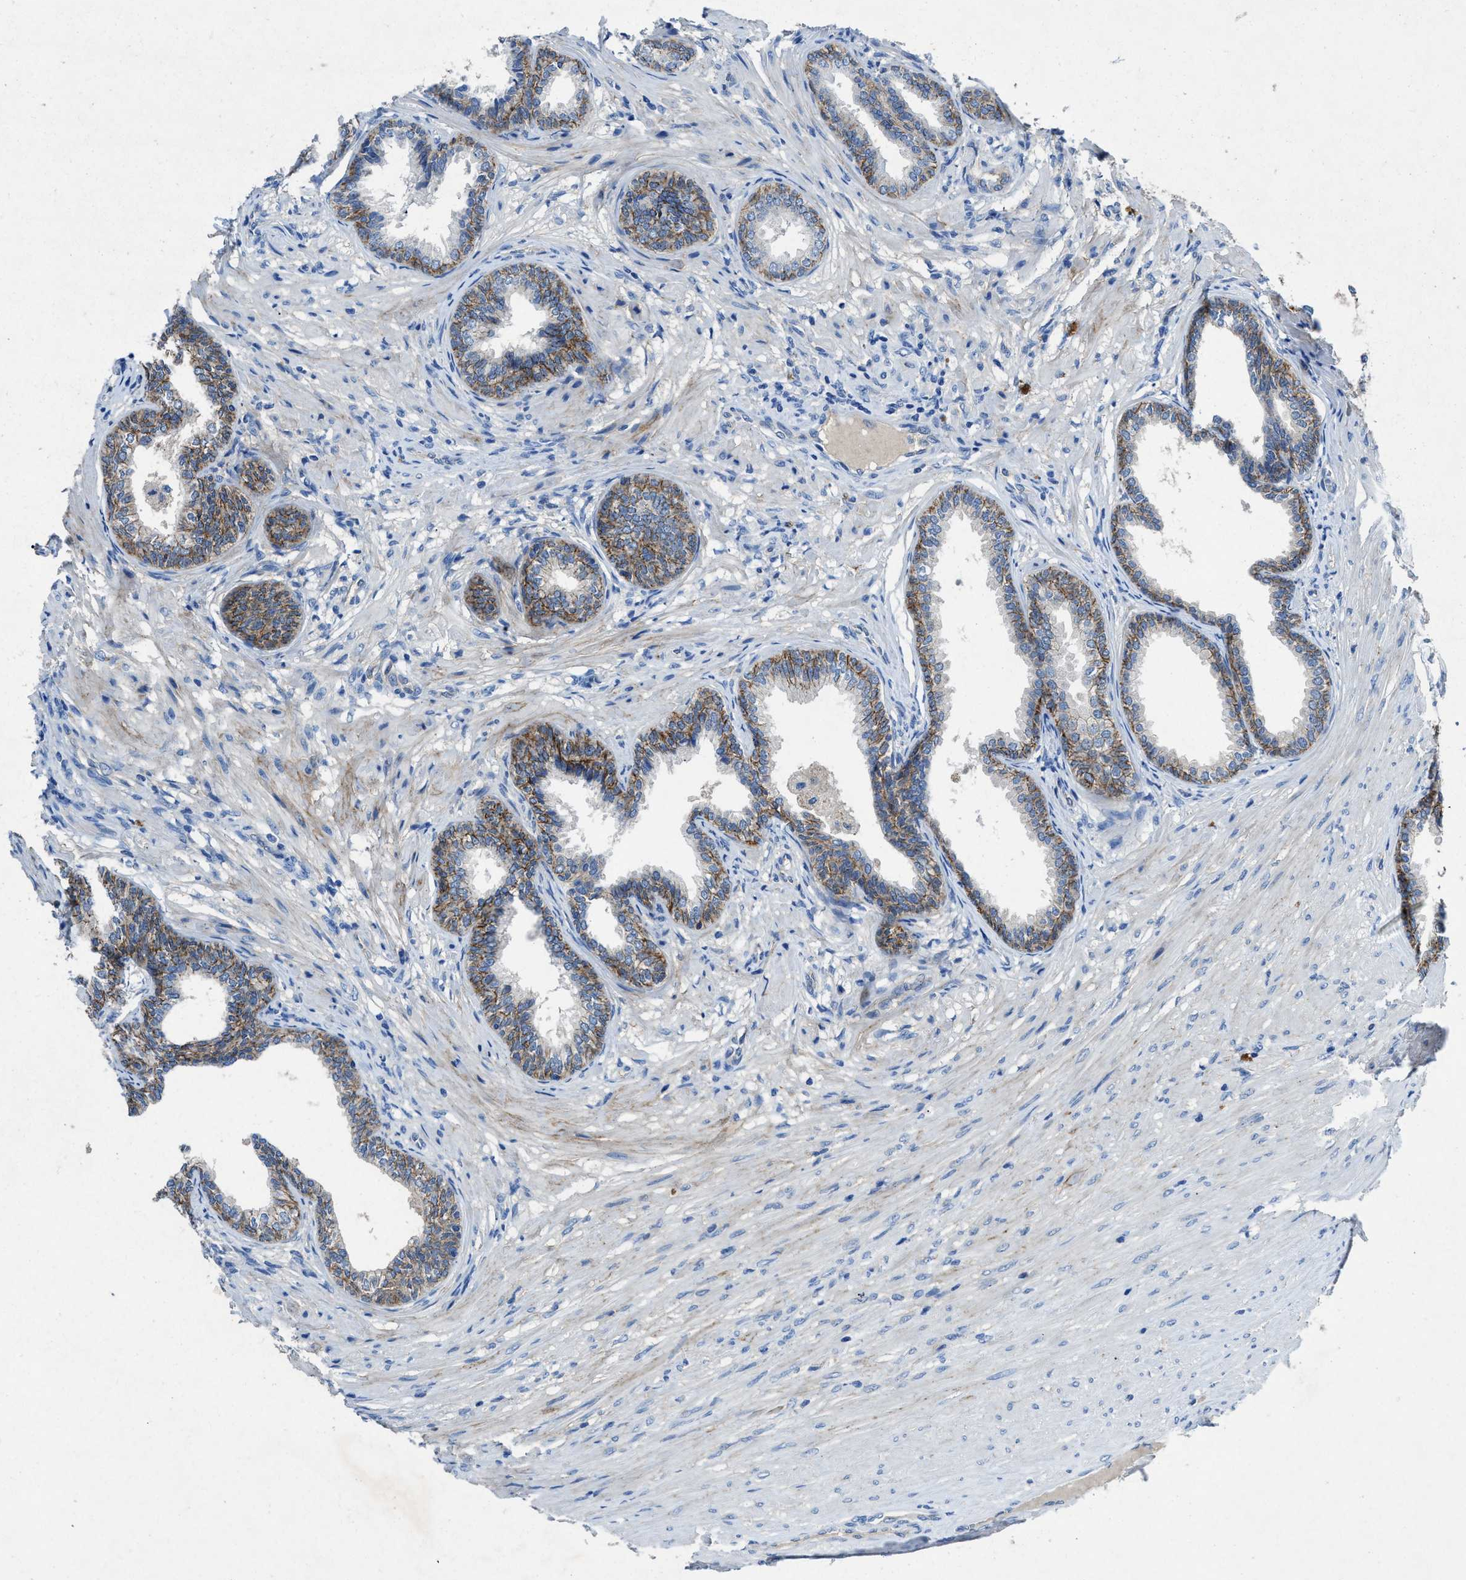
{"staining": {"intensity": "moderate", "quantity": ">75%", "location": "cytoplasmic/membranous"}, "tissue": "prostate", "cell_type": "Glandular cells", "image_type": "normal", "snomed": [{"axis": "morphology", "description": "Normal tissue, NOS"}, {"axis": "topography", "description": "Prostate"}], "caption": "IHC histopathology image of benign prostate: prostate stained using immunohistochemistry shows medium levels of moderate protein expression localized specifically in the cytoplasmic/membranous of glandular cells, appearing as a cytoplasmic/membranous brown color.", "gene": "PTGFRN", "patient": {"sex": "male", "age": 76}}